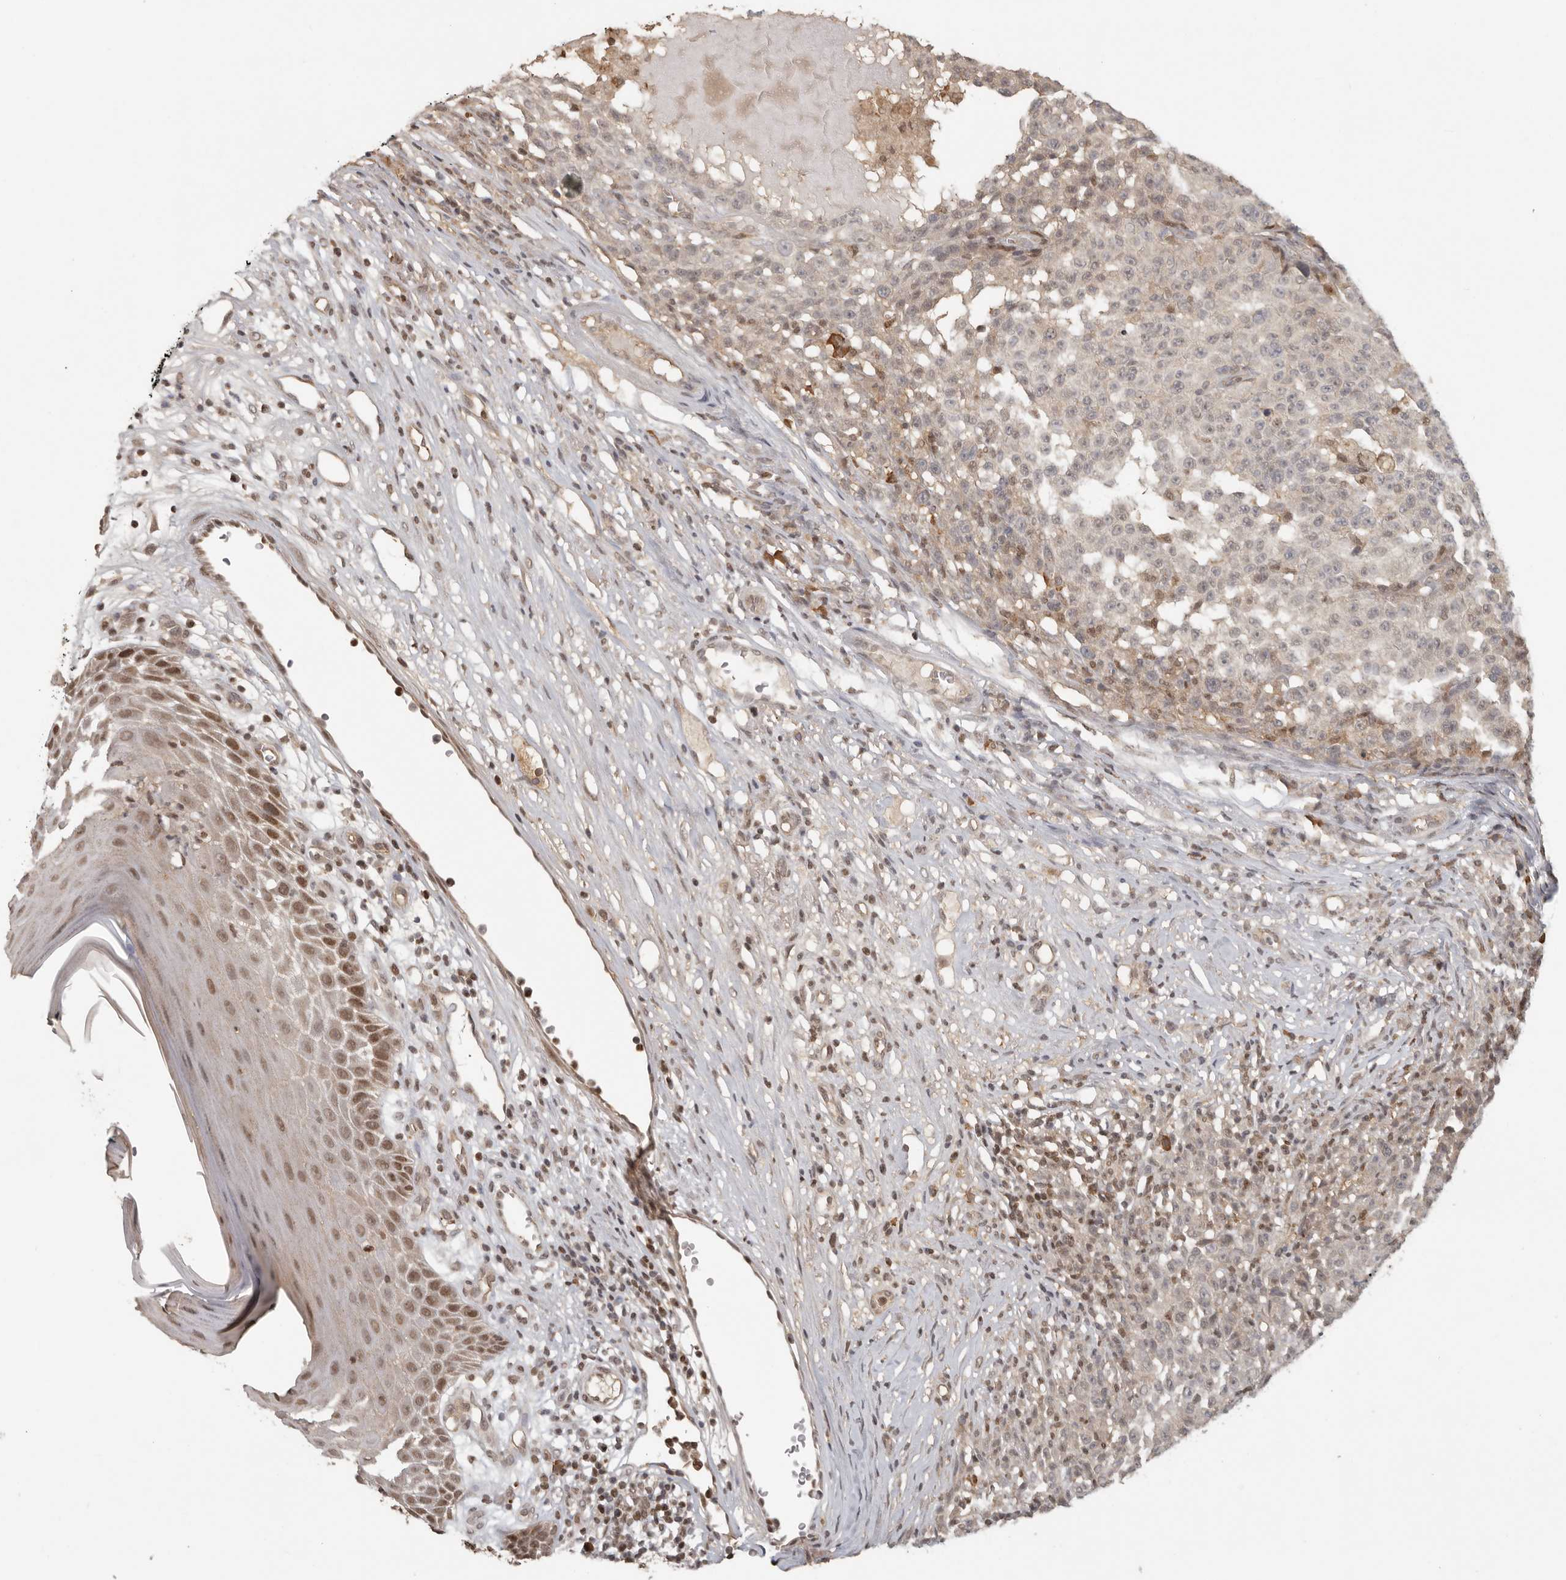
{"staining": {"intensity": "negative", "quantity": "none", "location": "none"}, "tissue": "melanoma", "cell_type": "Tumor cells", "image_type": "cancer", "snomed": [{"axis": "morphology", "description": "Malignant melanoma, NOS"}, {"axis": "topography", "description": "Skin"}], "caption": "The photomicrograph demonstrates no significant staining in tumor cells of malignant melanoma.", "gene": "PSMA5", "patient": {"sex": "female", "age": 82}}